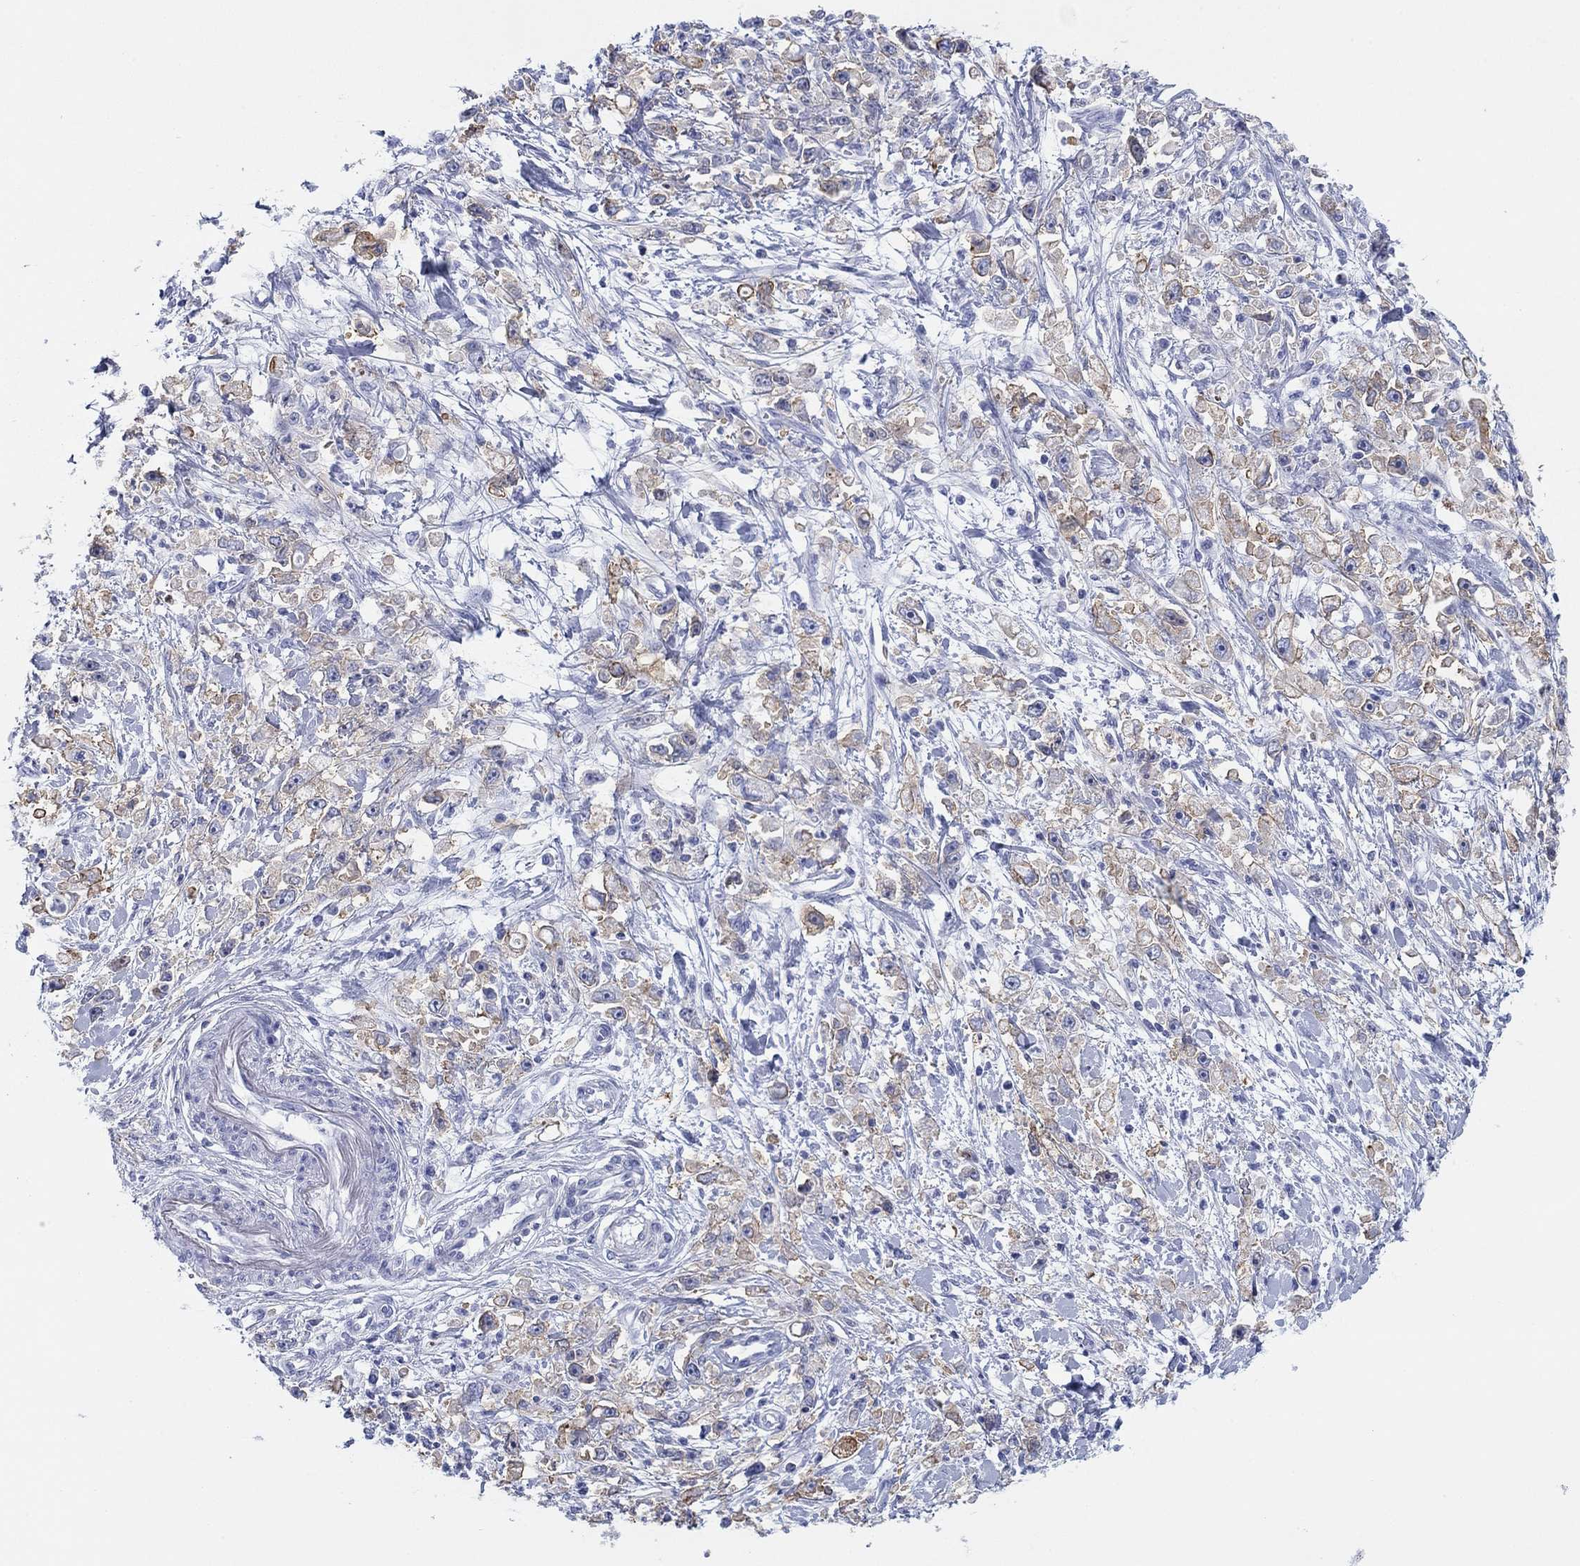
{"staining": {"intensity": "weak", "quantity": "25%-75%", "location": "cytoplasmic/membranous"}, "tissue": "stomach cancer", "cell_type": "Tumor cells", "image_type": "cancer", "snomed": [{"axis": "morphology", "description": "Adenocarcinoma, NOS"}, {"axis": "topography", "description": "Stomach"}], "caption": "Brown immunohistochemical staining in stomach adenocarcinoma demonstrates weak cytoplasmic/membranous staining in about 25%-75% of tumor cells. Using DAB (brown) and hematoxylin (blue) stains, captured at high magnification using brightfield microscopy.", "gene": "ATP1B1", "patient": {"sex": "female", "age": 59}}